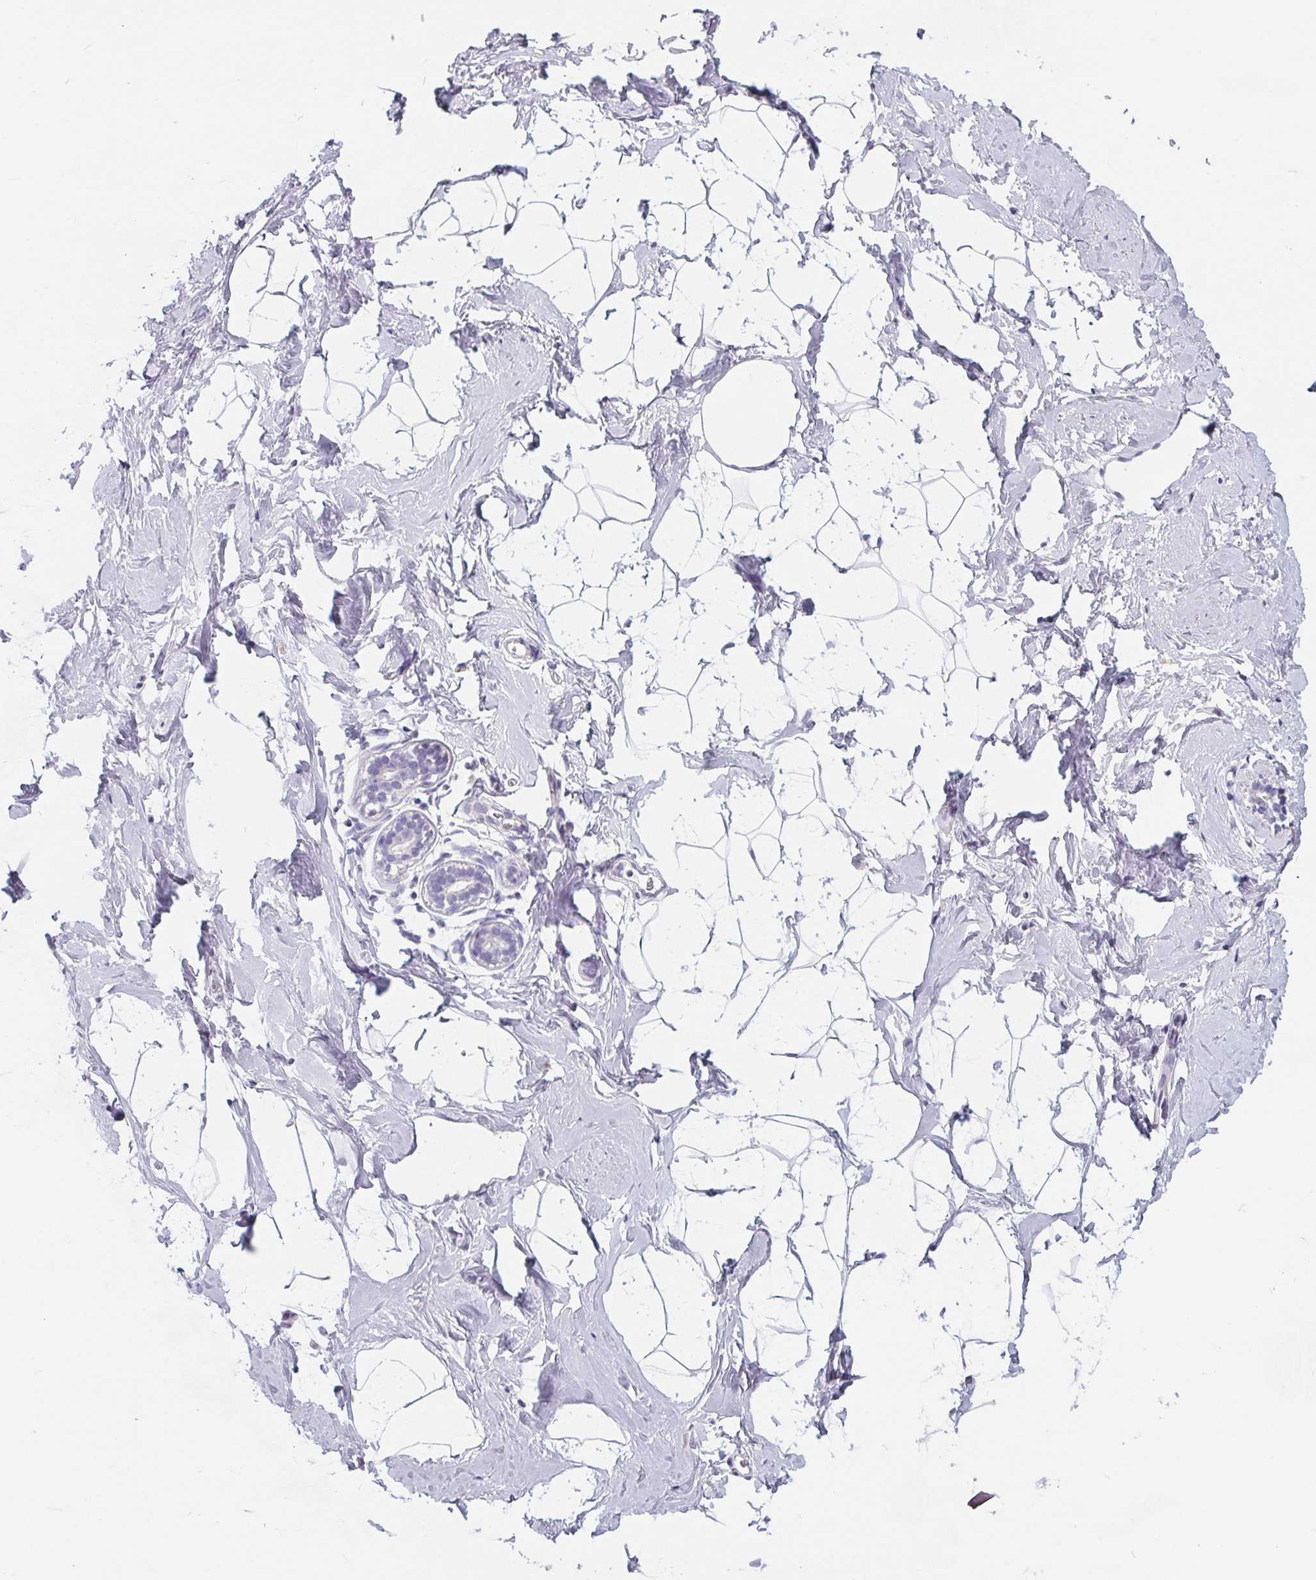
{"staining": {"intensity": "negative", "quantity": "none", "location": "none"}, "tissue": "breast", "cell_type": "Adipocytes", "image_type": "normal", "snomed": [{"axis": "morphology", "description": "Normal tissue, NOS"}, {"axis": "topography", "description": "Breast"}], "caption": "Adipocytes show no significant protein positivity in unremarkable breast.", "gene": "FDX1", "patient": {"sex": "female", "age": 32}}